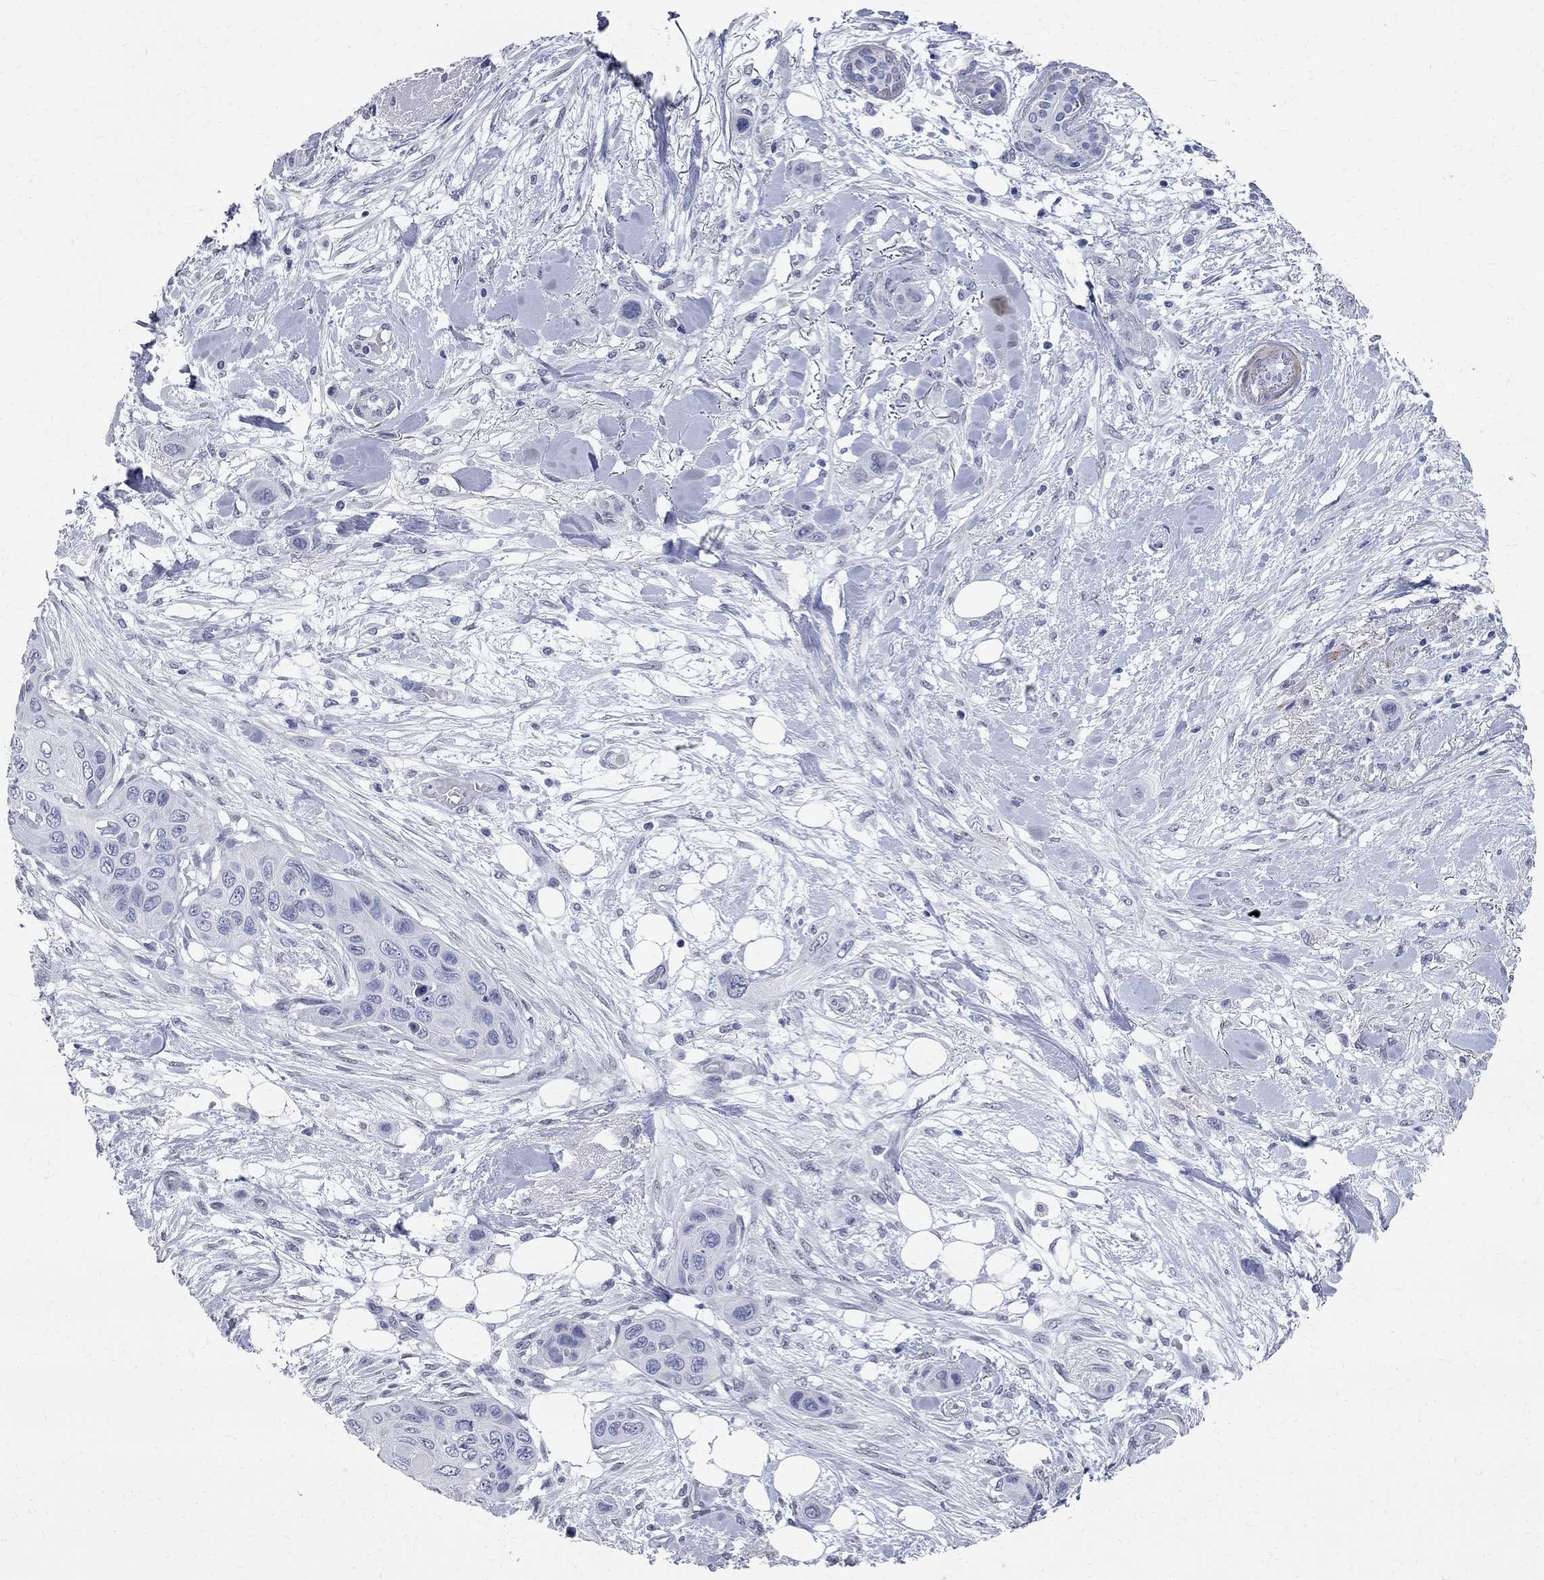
{"staining": {"intensity": "negative", "quantity": "none", "location": "none"}, "tissue": "skin cancer", "cell_type": "Tumor cells", "image_type": "cancer", "snomed": [{"axis": "morphology", "description": "Squamous cell carcinoma, NOS"}, {"axis": "topography", "description": "Skin"}], "caption": "An image of human squamous cell carcinoma (skin) is negative for staining in tumor cells. The staining was performed using DAB to visualize the protein expression in brown, while the nuclei were stained in blue with hematoxylin (Magnification: 20x).", "gene": "BPIFB1", "patient": {"sex": "male", "age": 79}}